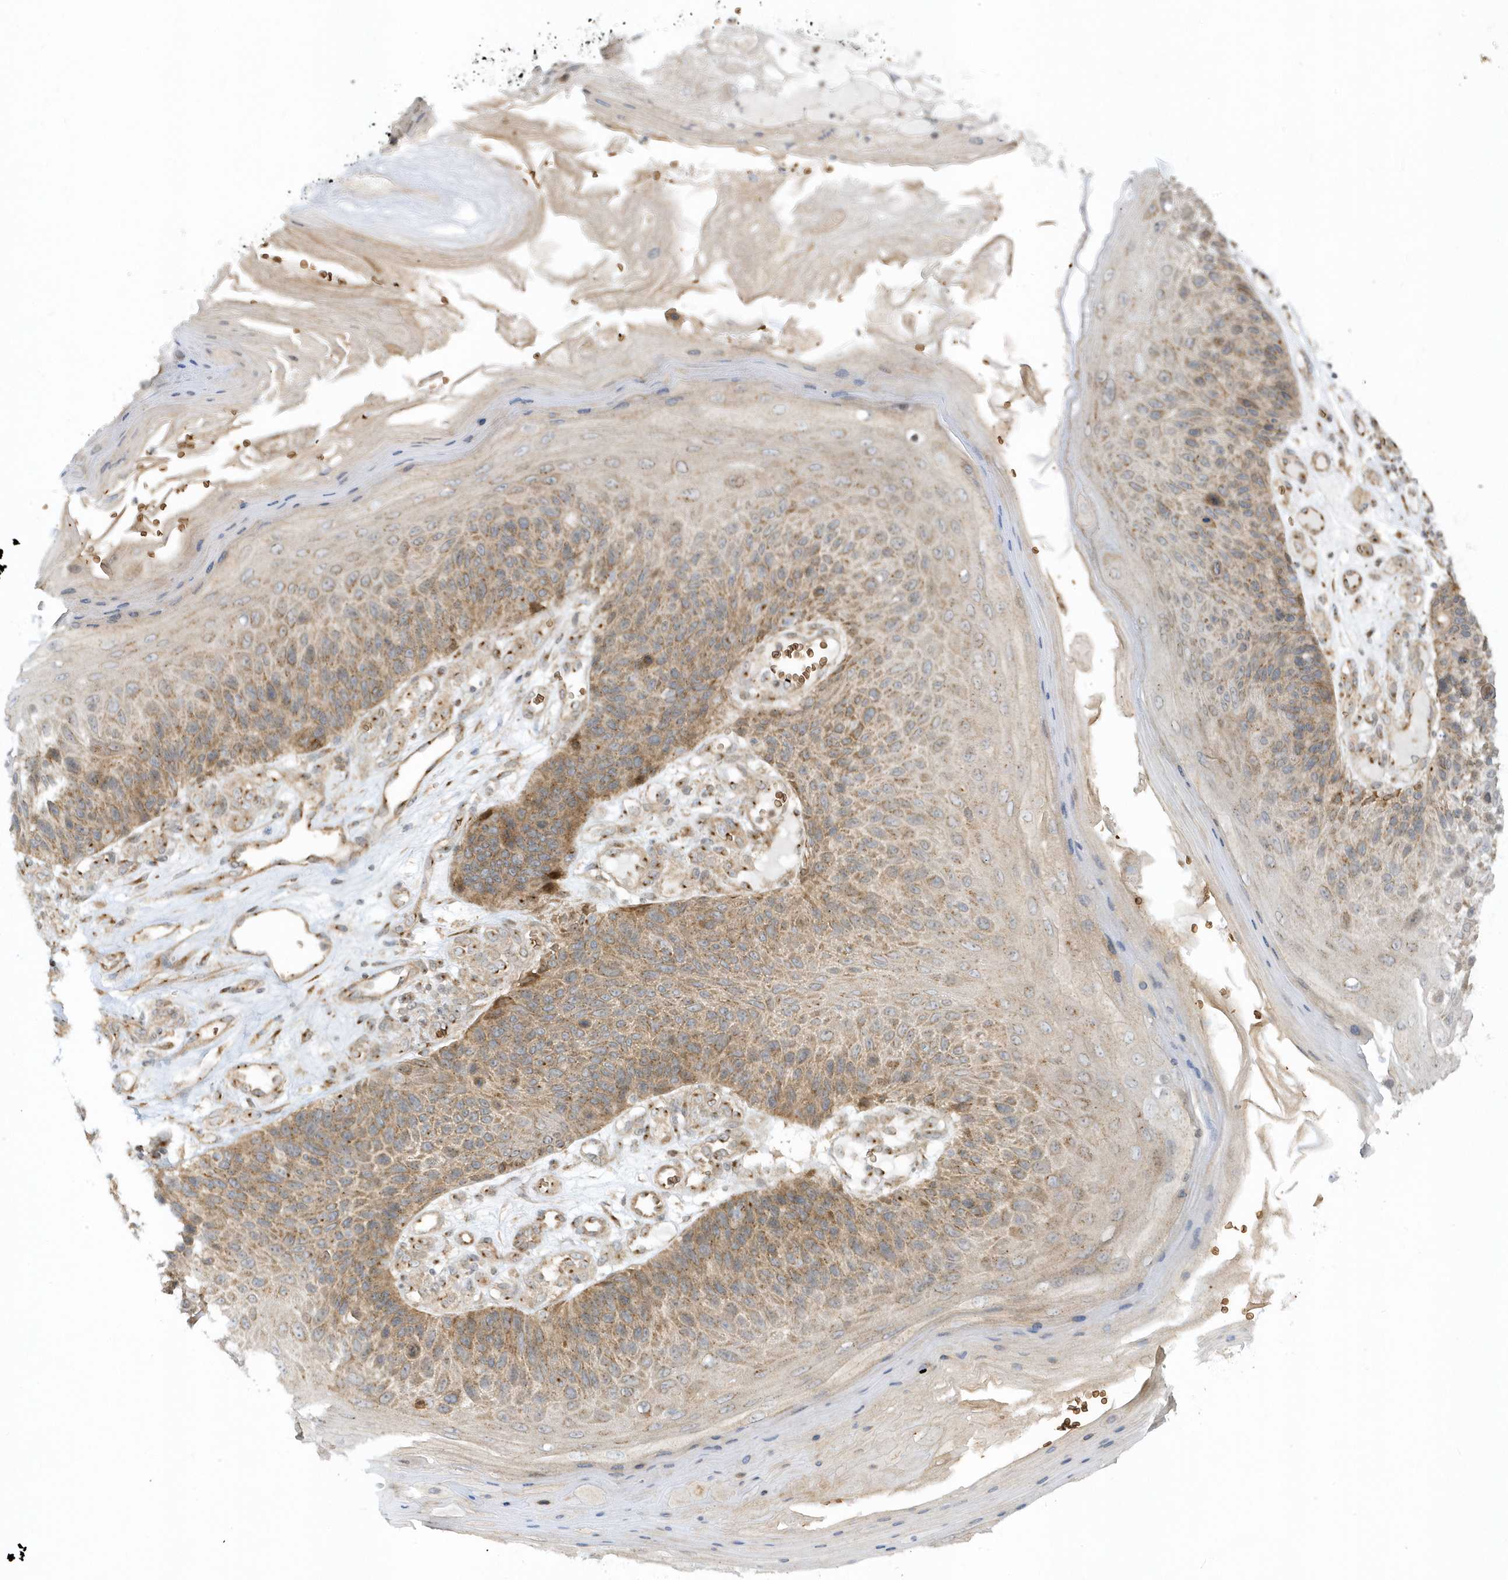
{"staining": {"intensity": "moderate", "quantity": ">75%", "location": "cytoplasmic/membranous"}, "tissue": "skin cancer", "cell_type": "Tumor cells", "image_type": "cancer", "snomed": [{"axis": "morphology", "description": "Squamous cell carcinoma, NOS"}, {"axis": "topography", "description": "Skin"}], "caption": "High-power microscopy captured an IHC image of skin cancer, revealing moderate cytoplasmic/membranous expression in approximately >75% of tumor cells.", "gene": "RPP40", "patient": {"sex": "female", "age": 88}}